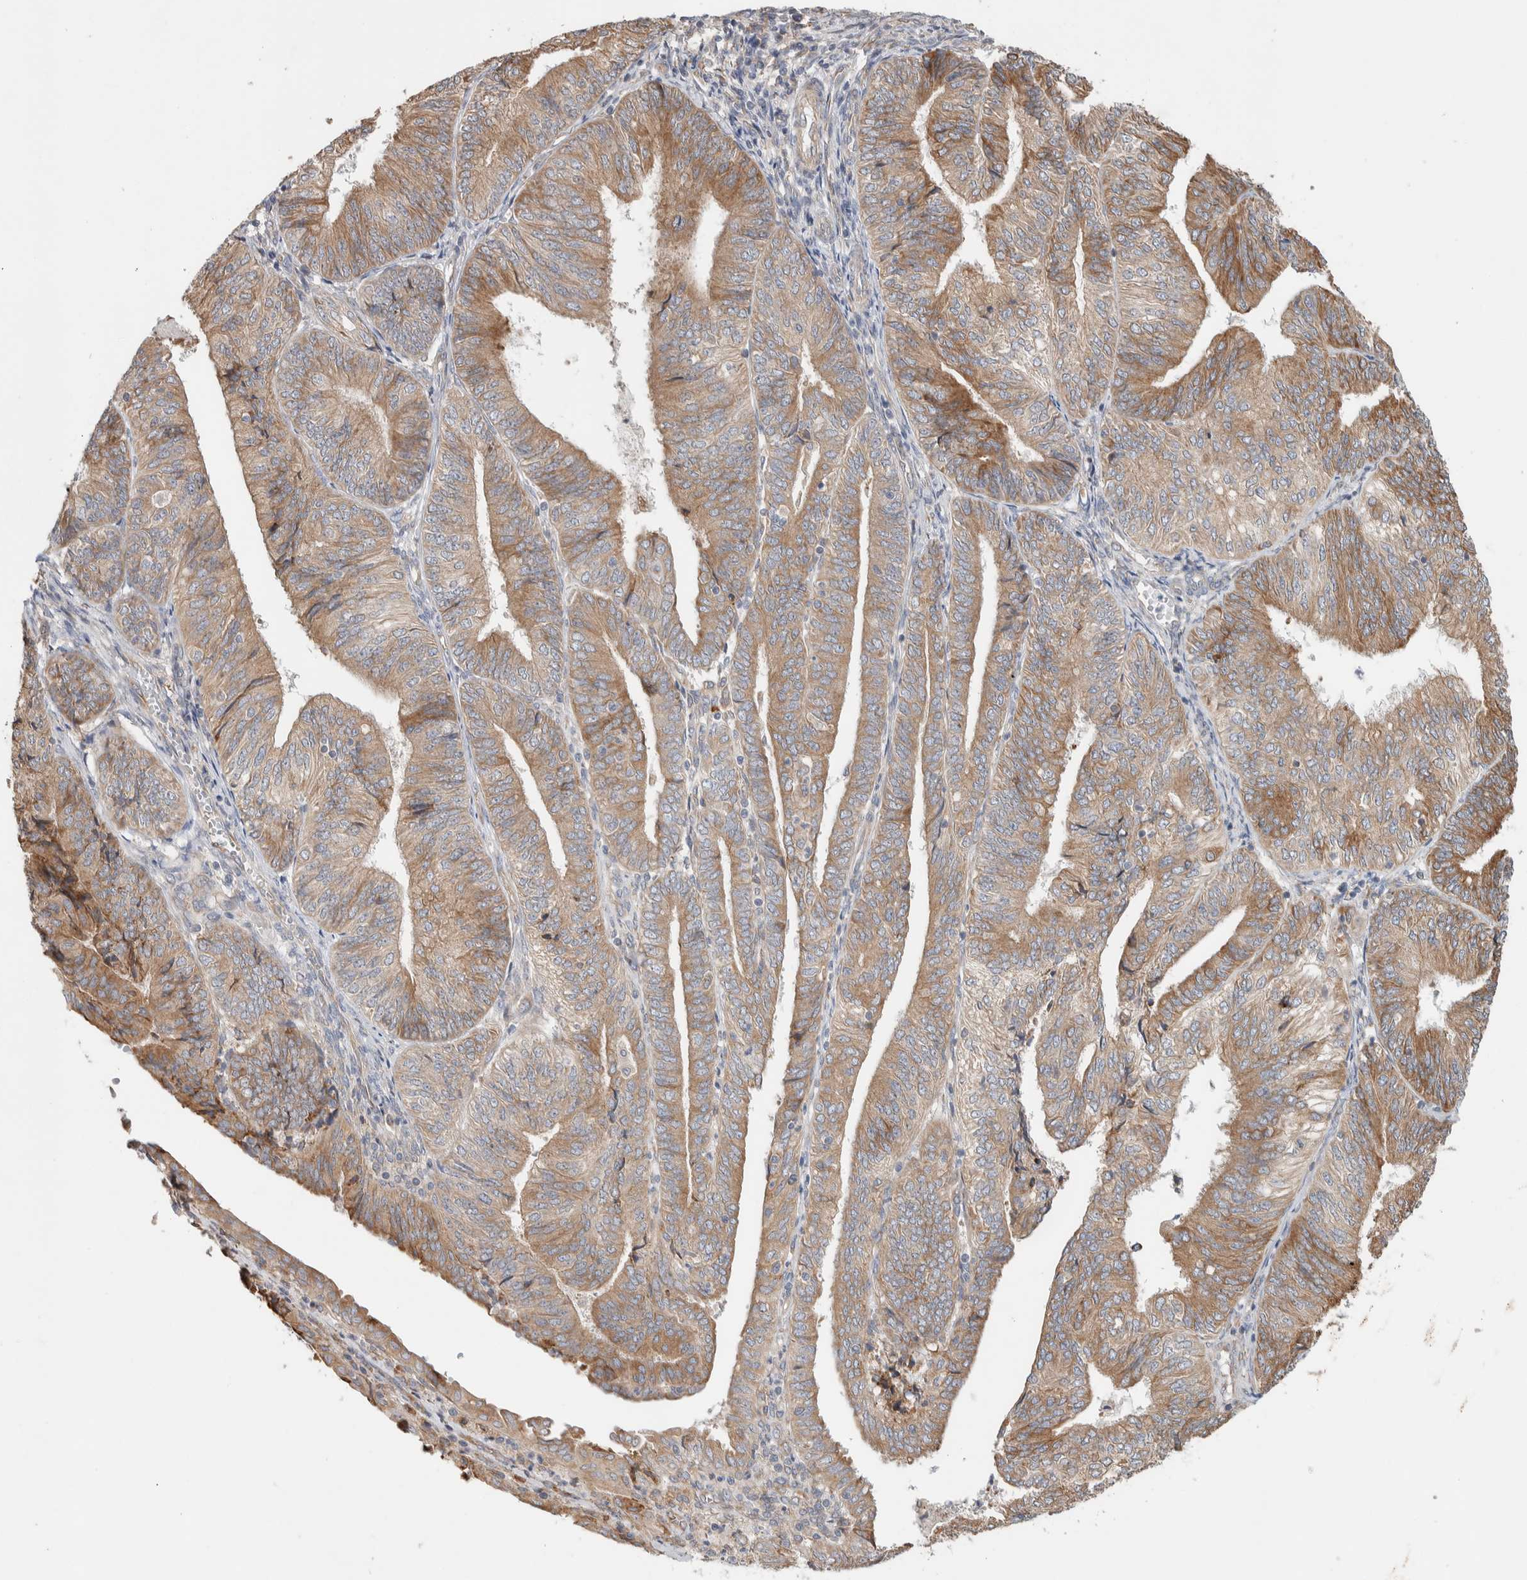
{"staining": {"intensity": "moderate", "quantity": ">75%", "location": "cytoplasmic/membranous"}, "tissue": "endometrial cancer", "cell_type": "Tumor cells", "image_type": "cancer", "snomed": [{"axis": "morphology", "description": "Adenocarcinoma, NOS"}, {"axis": "topography", "description": "Endometrium"}], "caption": "Human endometrial cancer stained with a protein marker shows moderate staining in tumor cells.", "gene": "ADCY8", "patient": {"sex": "female", "age": 58}}